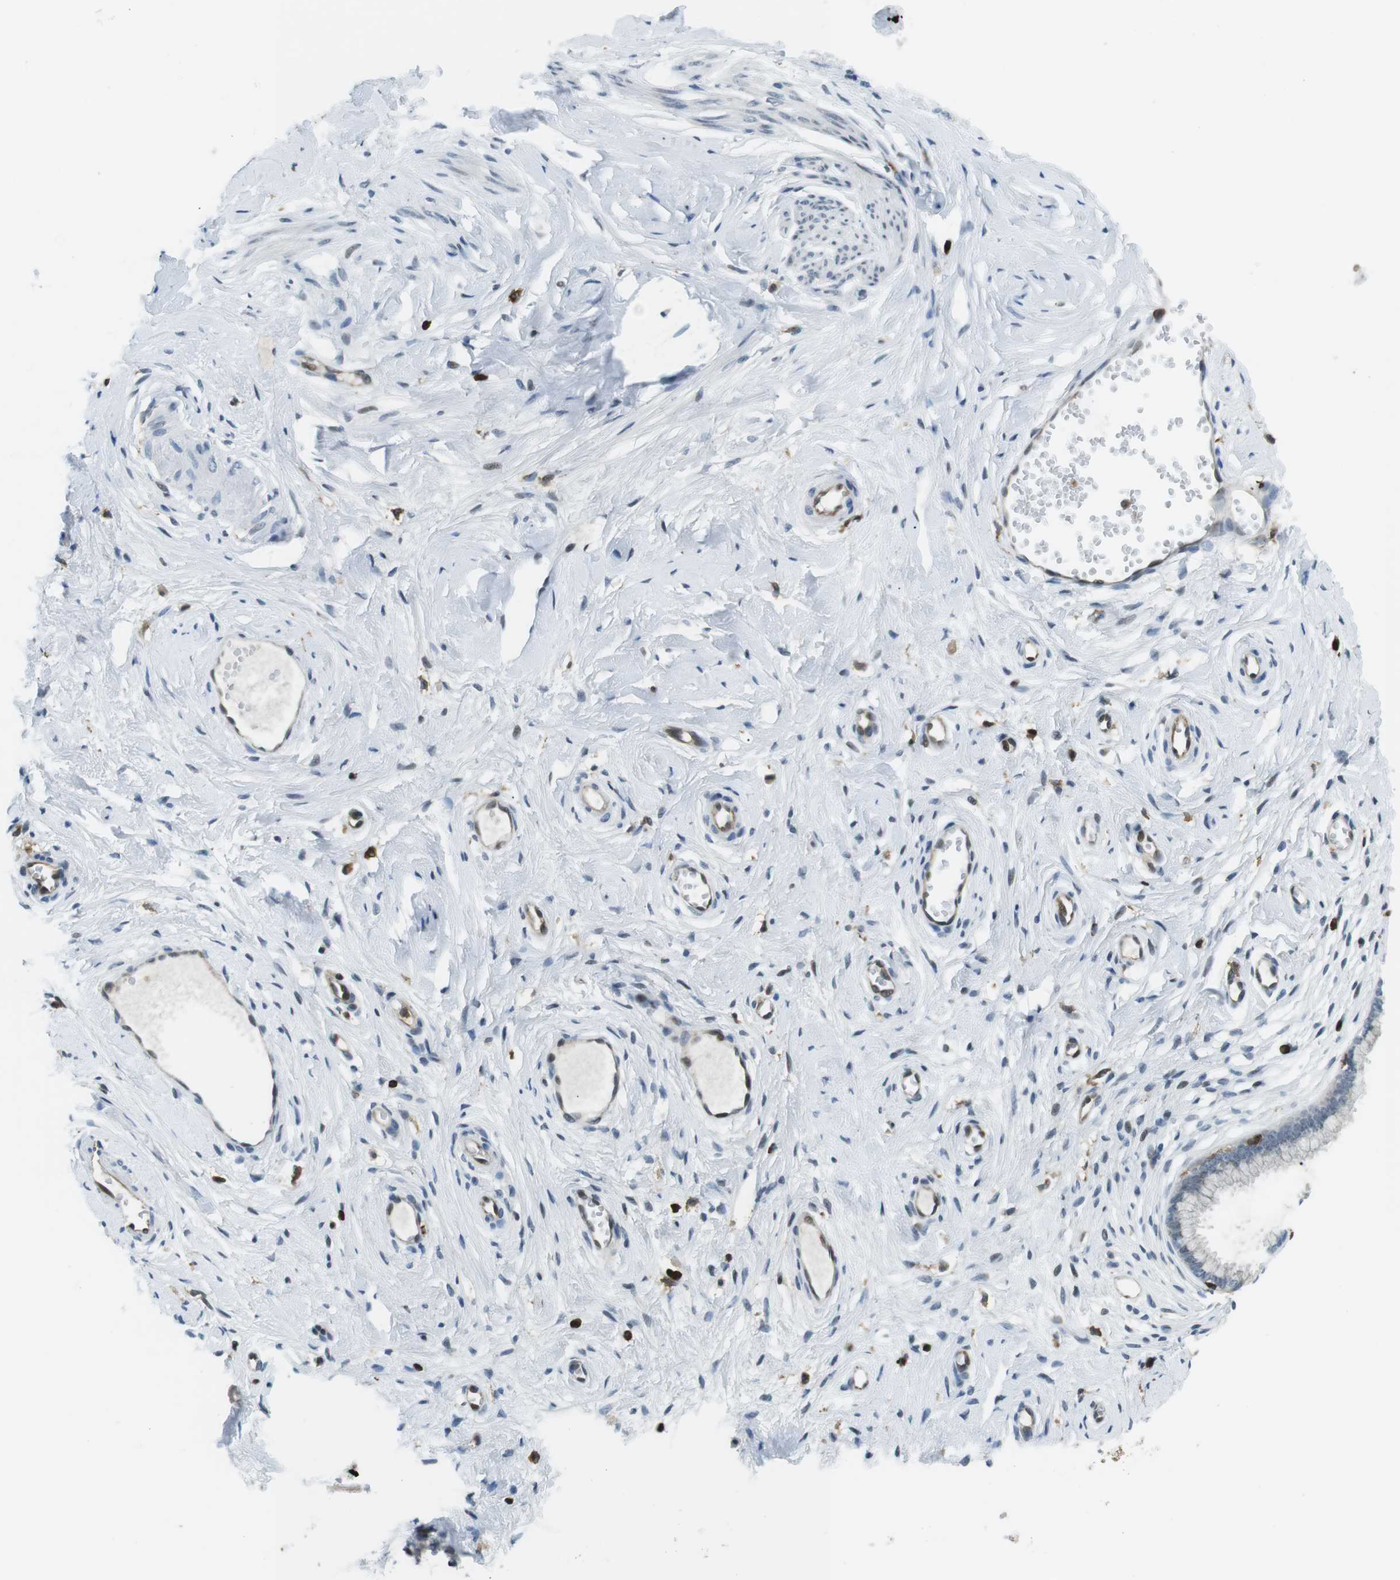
{"staining": {"intensity": "negative", "quantity": "none", "location": "none"}, "tissue": "cervix", "cell_type": "Glandular cells", "image_type": "normal", "snomed": [{"axis": "morphology", "description": "Normal tissue, NOS"}, {"axis": "topography", "description": "Cervix"}], "caption": "Immunohistochemistry (IHC) photomicrograph of benign cervix: human cervix stained with DAB (3,3'-diaminobenzidine) reveals no significant protein staining in glandular cells. (Brightfield microscopy of DAB IHC at high magnification).", "gene": "STK10", "patient": {"sex": "female", "age": 65}}